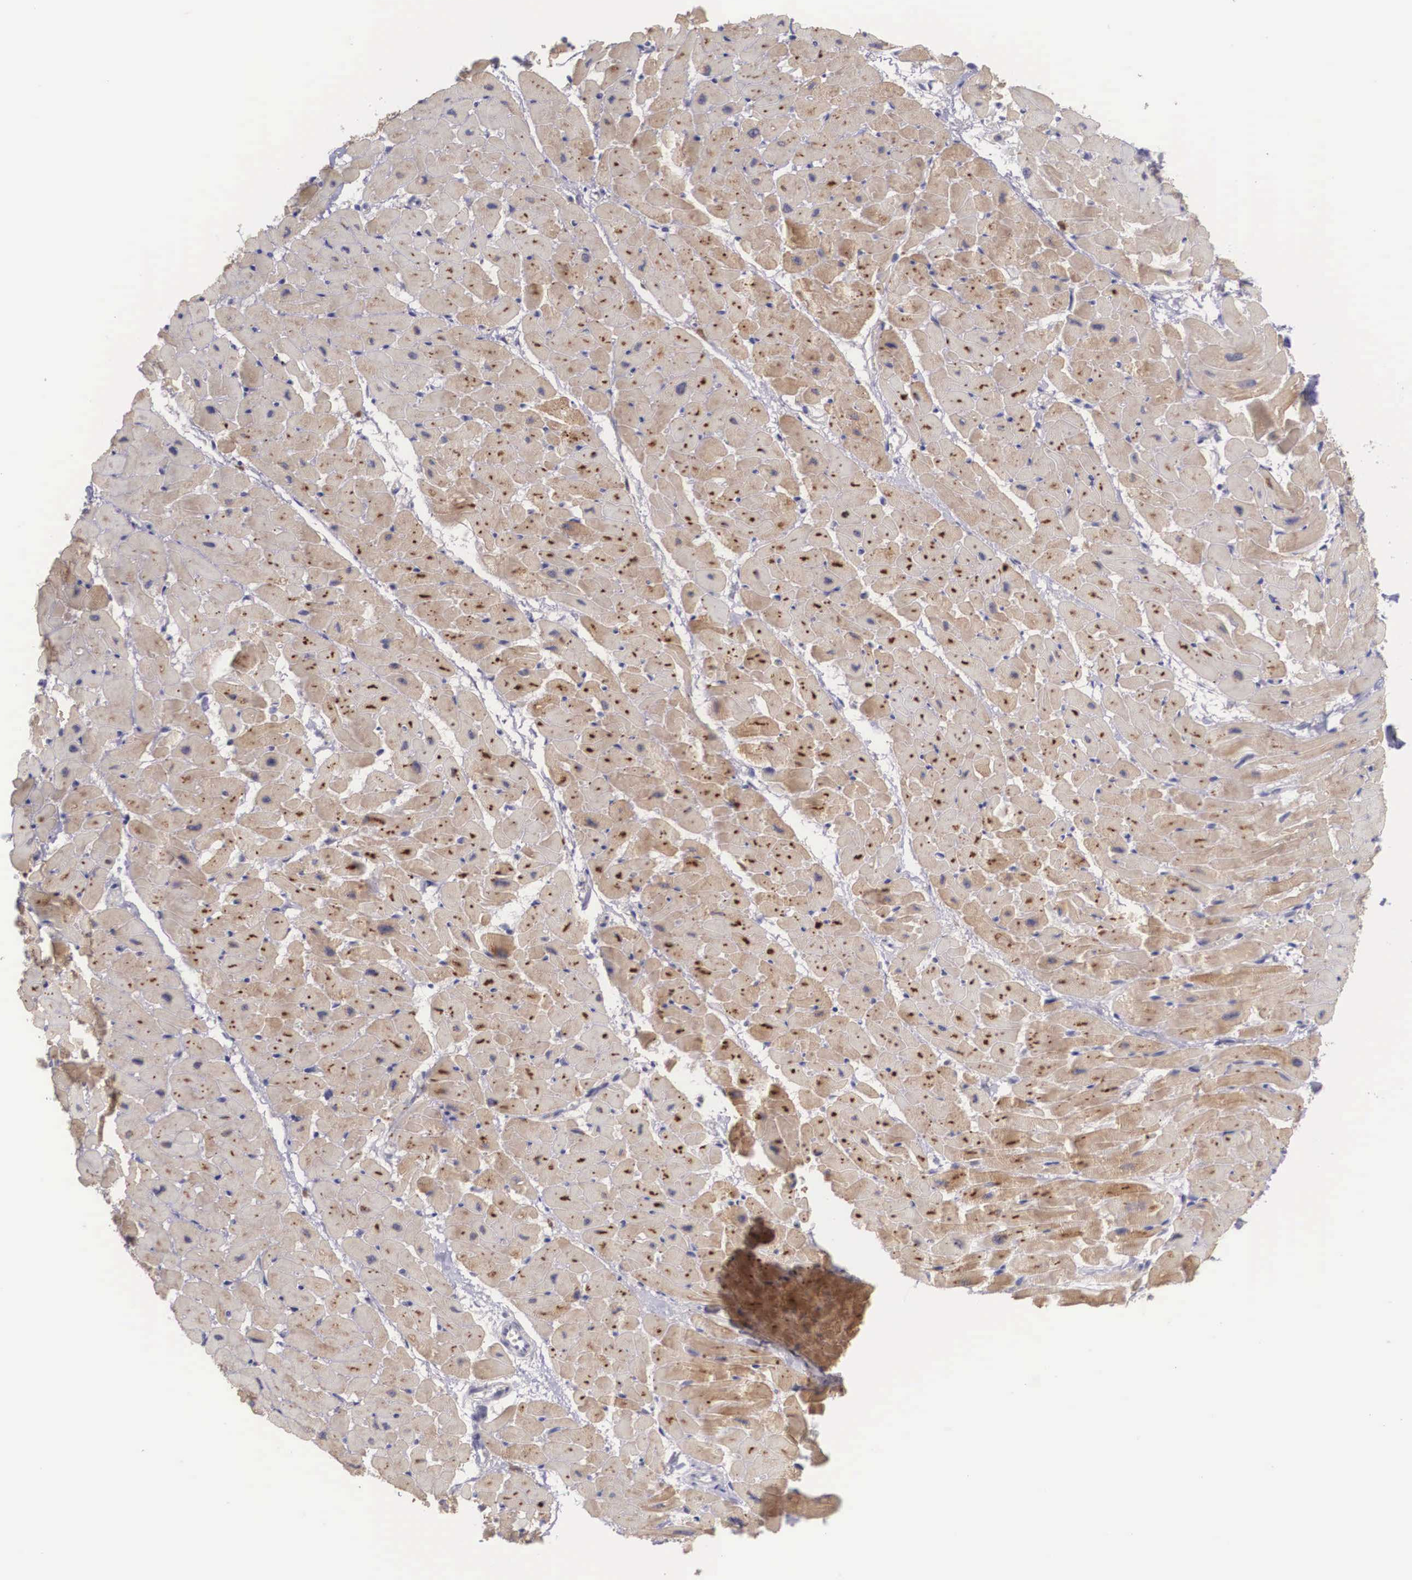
{"staining": {"intensity": "moderate", "quantity": ">75%", "location": "cytoplasmic/membranous"}, "tissue": "heart muscle", "cell_type": "Cardiomyocytes", "image_type": "normal", "snomed": [{"axis": "morphology", "description": "Normal tissue, NOS"}, {"axis": "topography", "description": "Heart"}], "caption": "Immunohistochemical staining of normal heart muscle exhibits >75% levels of moderate cytoplasmic/membranous protein expression in about >75% of cardiomyocytes.", "gene": "NINL", "patient": {"sex": "female", "age": 19}}